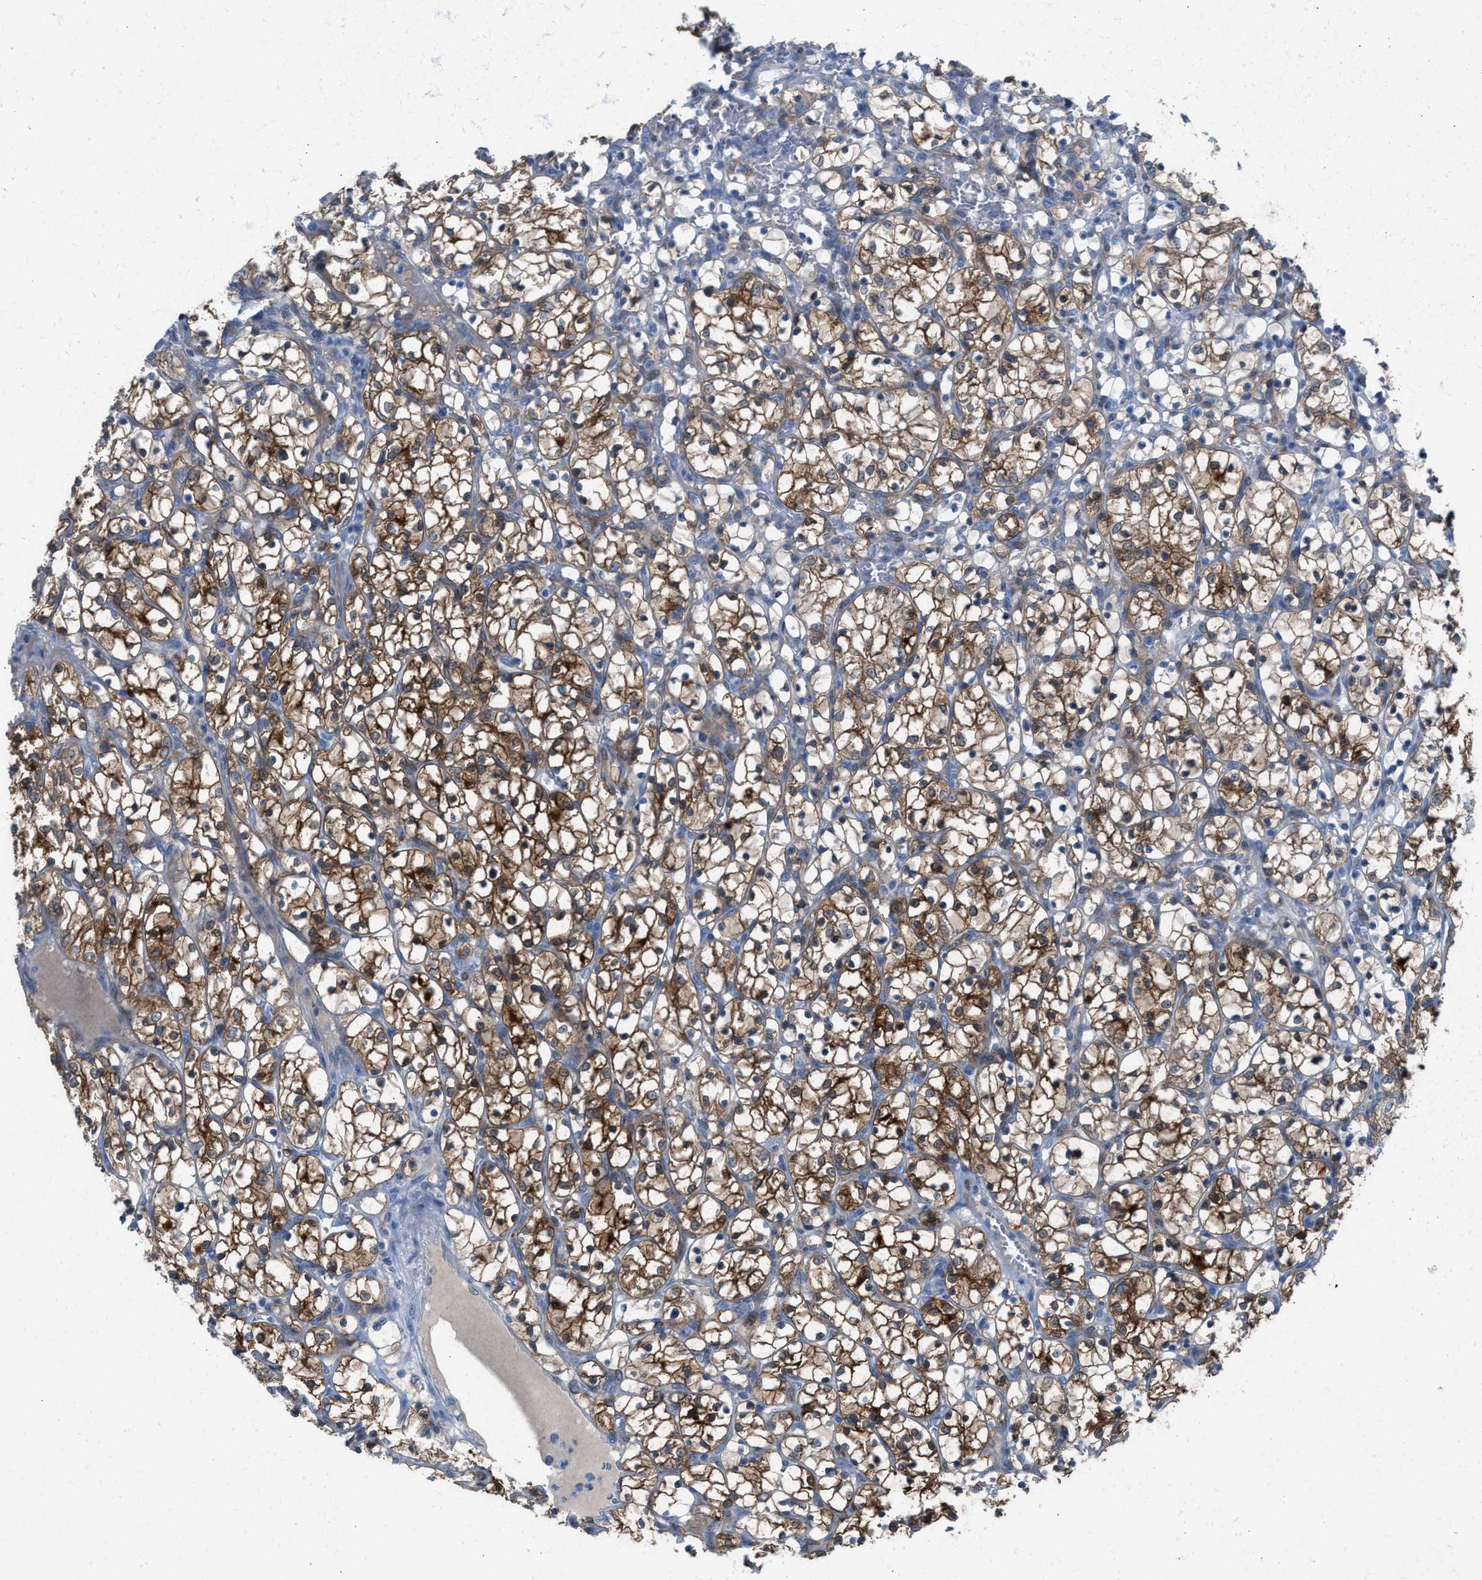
{"staining": {"intensity": "strong", "quantity": "25%-75%", "location": "cytoplasmic/membranous"}, "tissue": "renal cancer", "cell_type": "Tumor cells", "image_type": "cancer", "snomed": [{"axis": "morphology", "description": "Adenocarcinoma, NOS"}, {"axis": "topography", "description": "Kidney"}], "caption": "Immunohistochemical staining of renal cancer displays high levels of strong cytoplasmic/membranous protein staining in about 25%-75% of tumor cells.", "gene": "ASPA", "patient": {"sex": "female", "age": 69}}